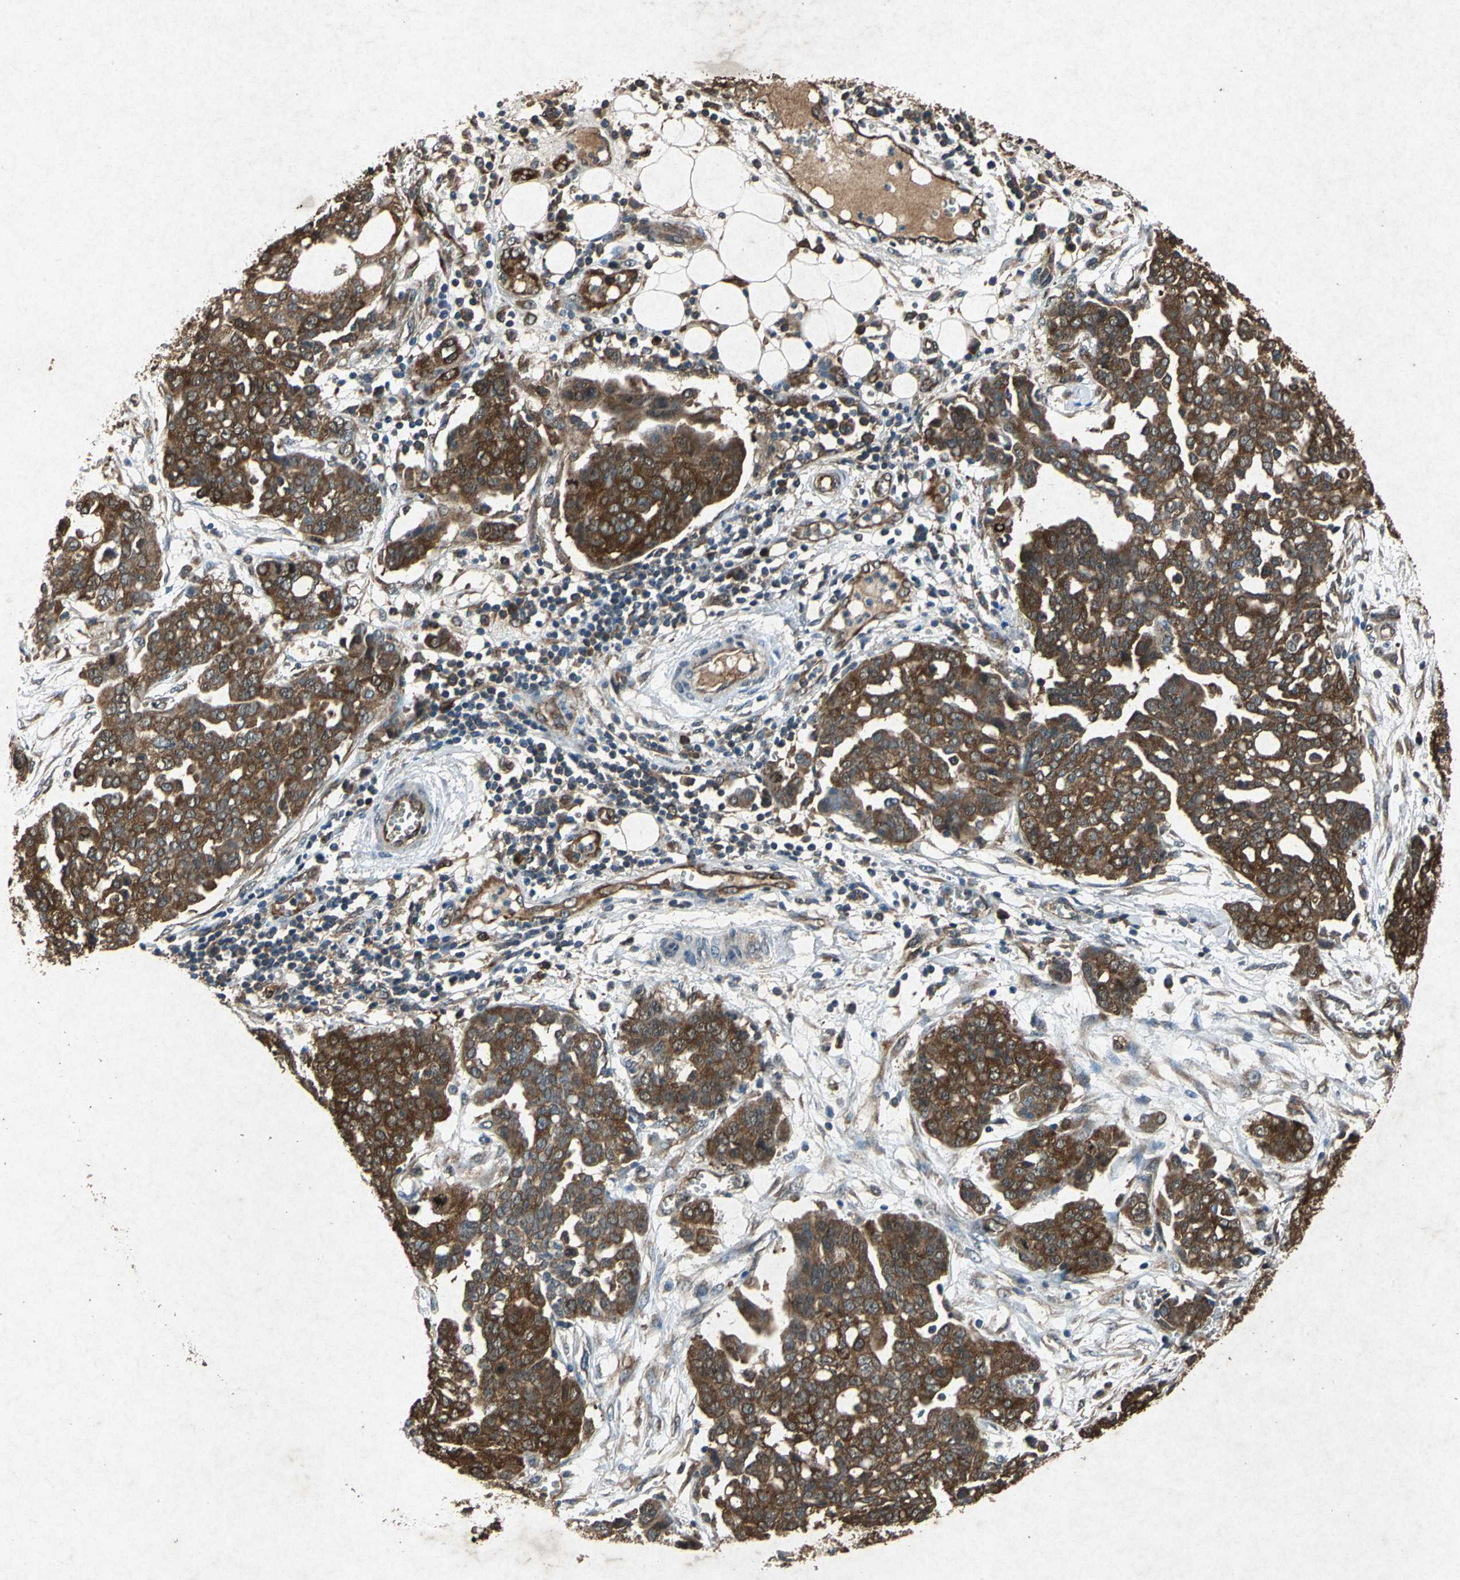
{"staining": {"intensity": "strong", "quantity": ">75%", "location": "cytoplasmic/membranous"}, "tissue": "ovarian cancer", "cell_type": "Tumor cells", "image_type": "cancer", "snomed": [{"axis": "morphology", "description": "Cystadenocarcinoma, serous, NOS"}, {"axis": "topography", "description": "Soft tissue"}, {"axis": "topography", "description": "Ovary"}], "caption": "Approximately >75% of tumor cells in ovarian cancer demonstrate strong cytoplasmic/membranous protein staining as visualized by brown immunohistochemical staining.", "gene": "HSP90AB1", "patient": {"sex": "female", "age": 57}}